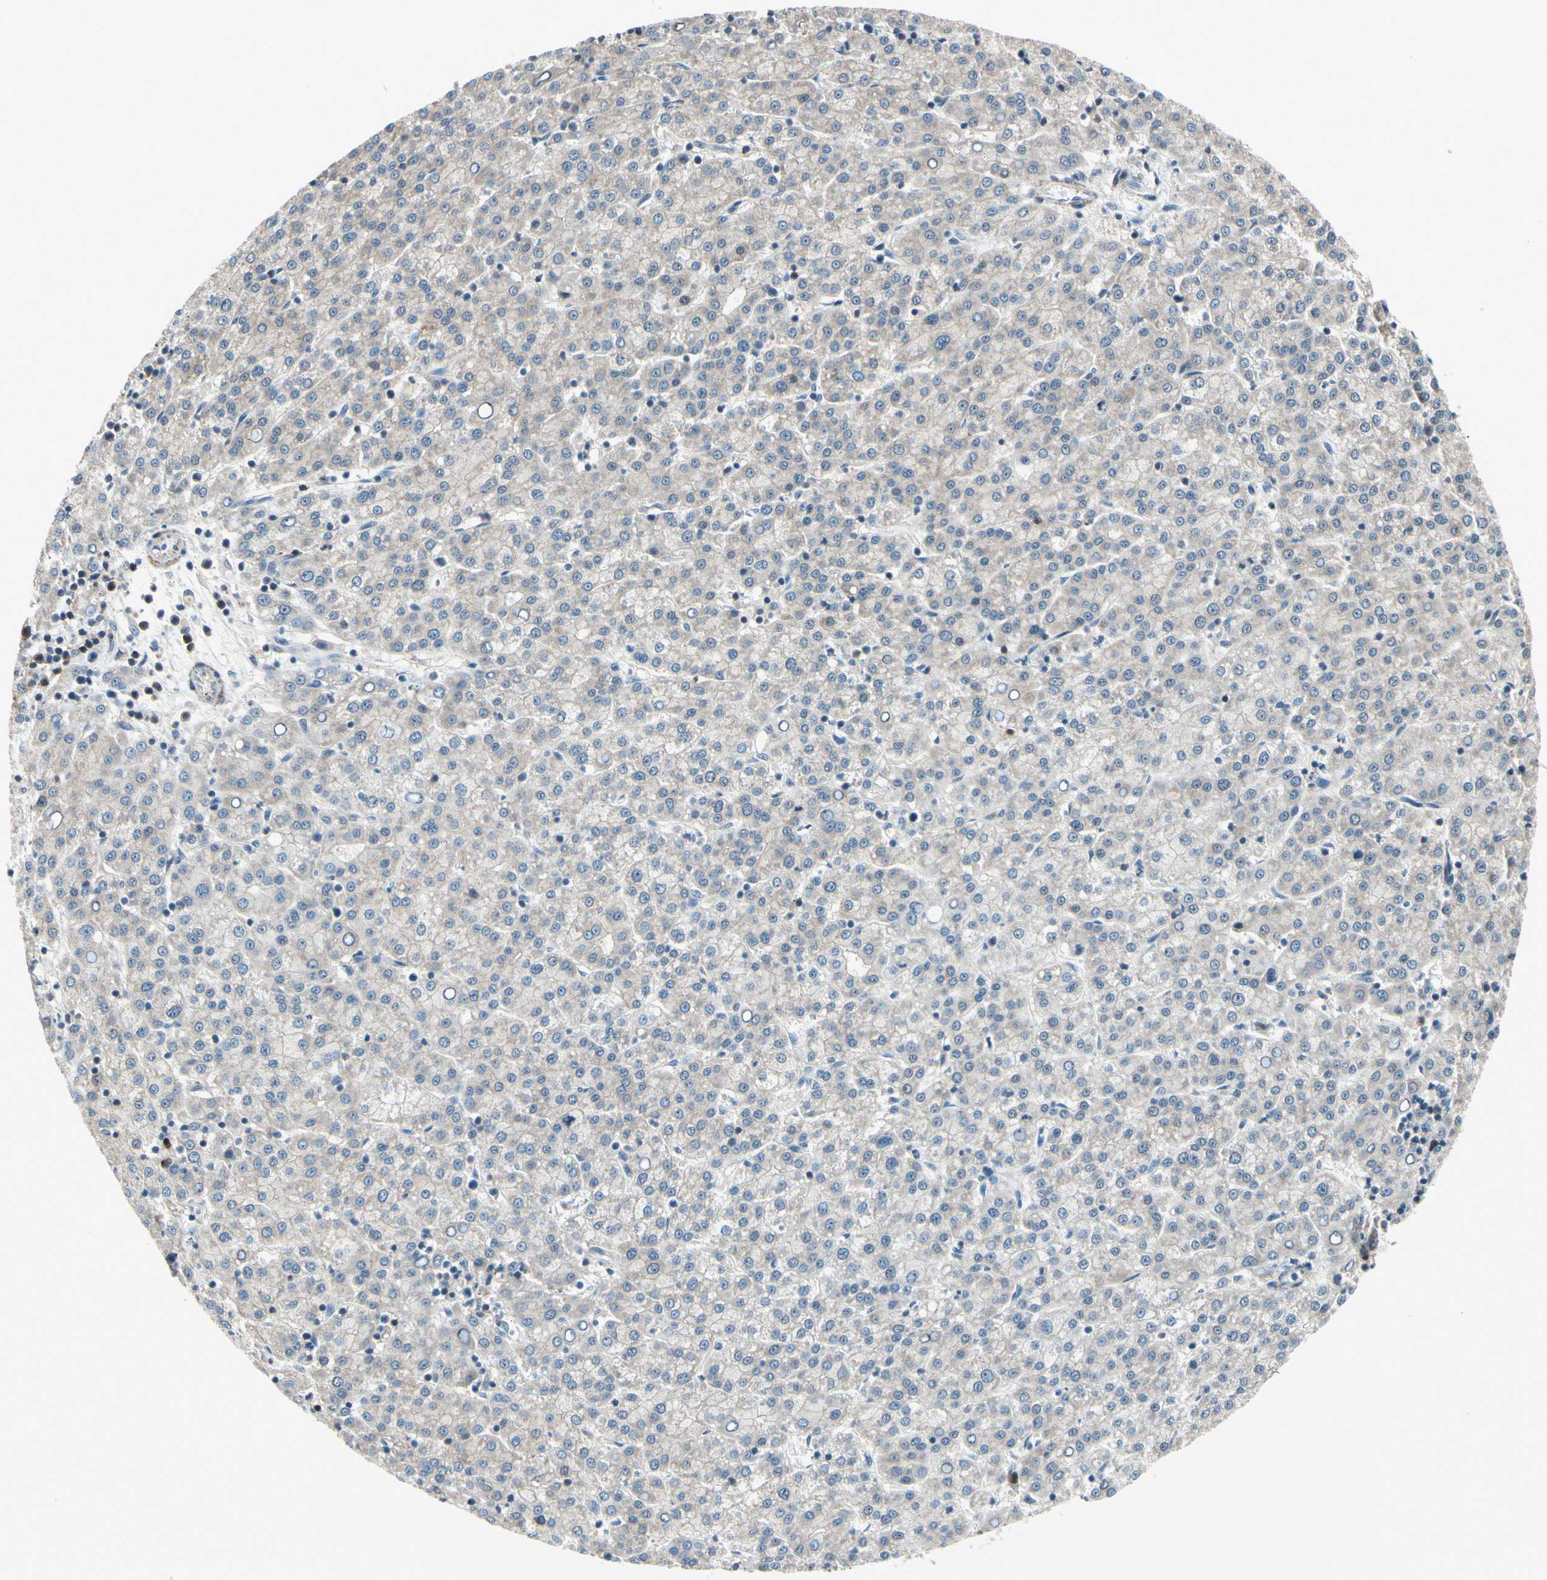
{"staining": {"intensity": "weak", "quantity": ">75%", "location": "cytoplasmic/membranous"}, "tissue": "liver cancer", "cell_type": "Tumor cells", "image_type": "cancer", "snomed": [{"axis": "morphology", "description": "Carcinoma, Hepatocellular, NOS"}, {"axis": "topography", "description": "Liver"}], "caption": "IHC of liver cancer (hepatocellular carcinoma) reveals low levels of weak cytoplasmic/membranous staining in approximately >75% of tumor cells. The staining is performed using DAB brown chromogen to label protein expression. The nuclei are counter-stained blue using hematoxylin.", "gene": "CDH6", "patient": {"sex": "female", "age": 58}}